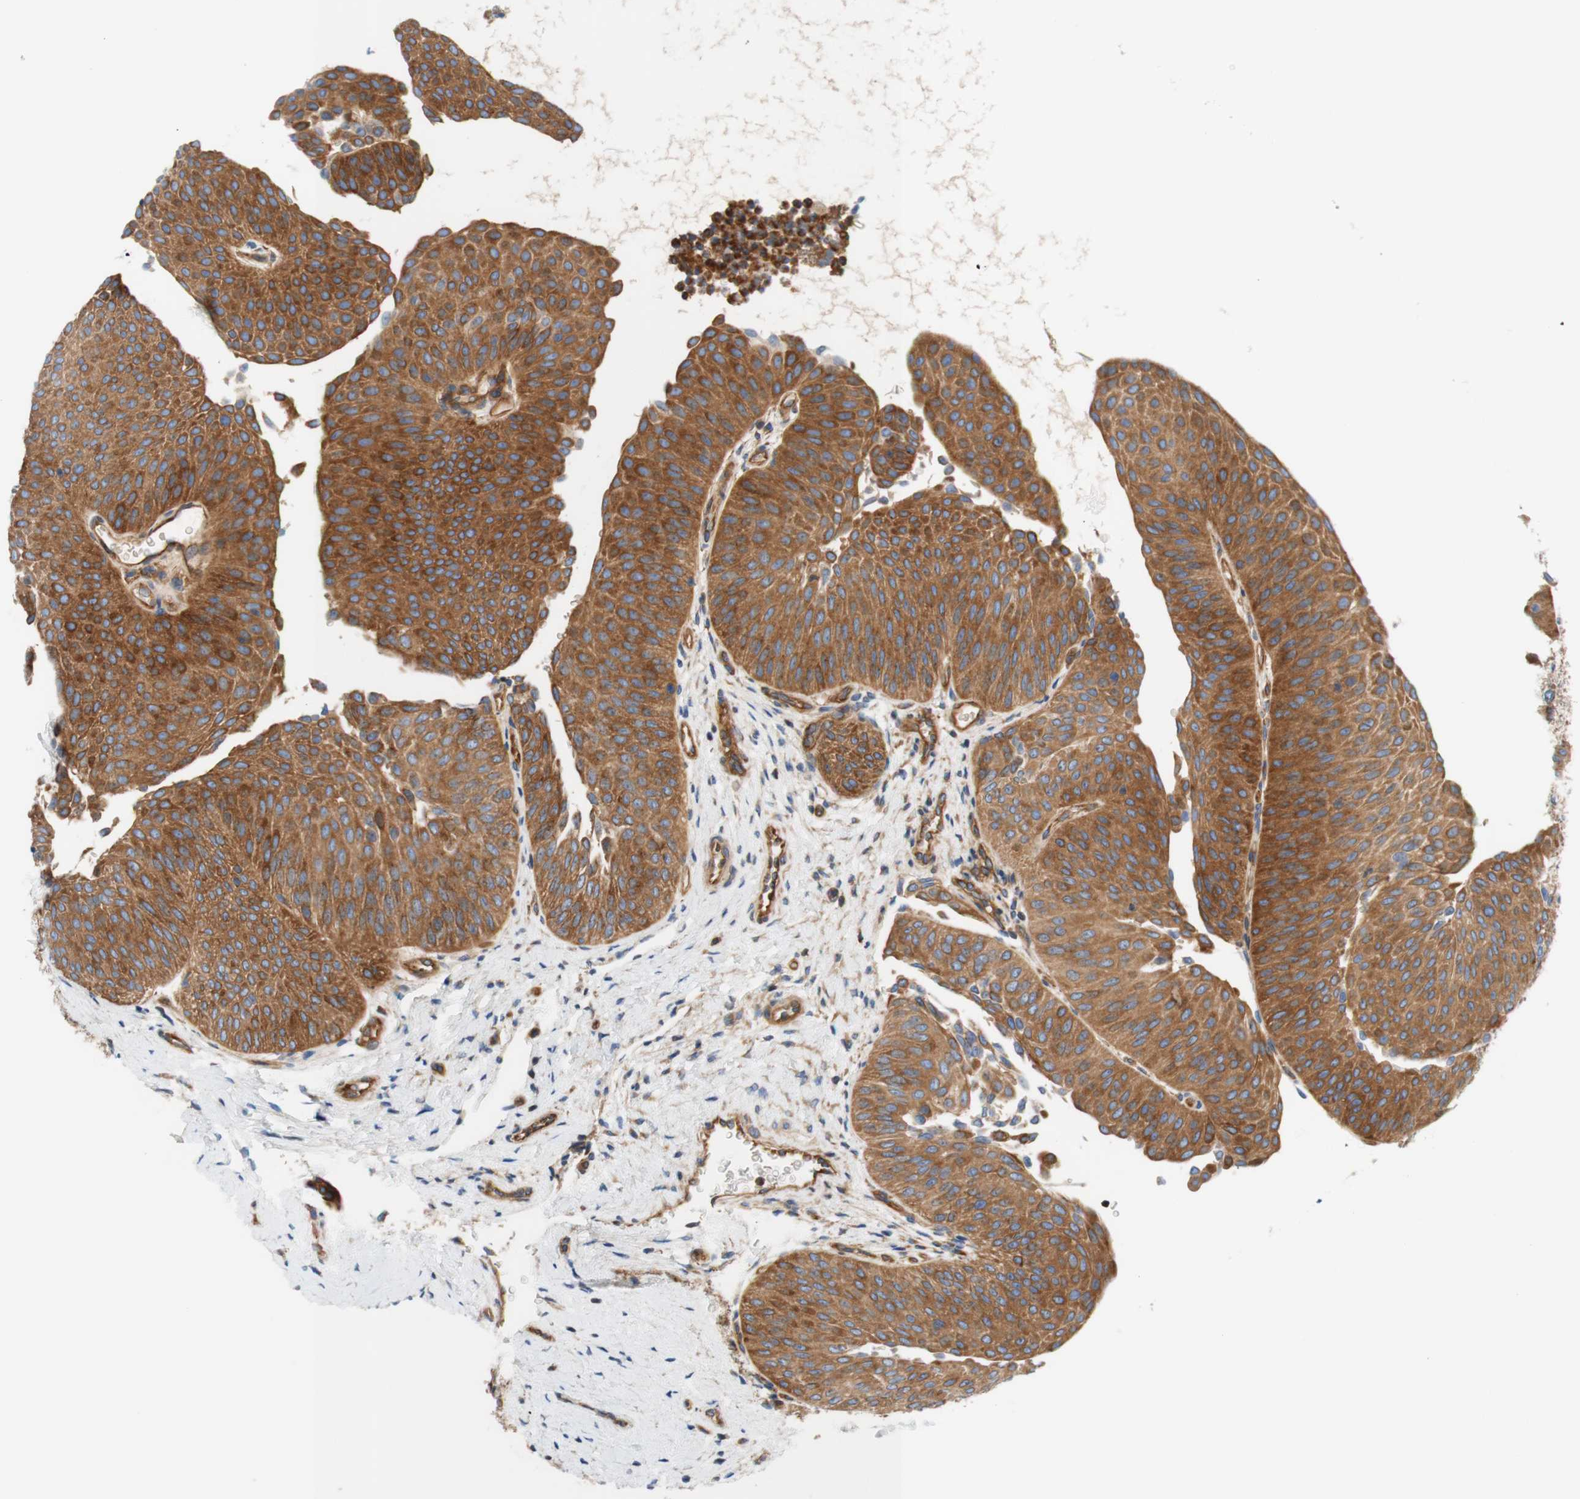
{"staining": {"intensity": "moderate", "quantity": ">75%", "location": "cytoplasmic/membranous"}, "tissue": "urothelial cancer", "cell_type": "Tumor cells", "image_type": "cancer", "snomed": [{"axis": "morphology", "description": "Urothelial carcinoma, Low grade"}, {"axis": "topography", "description": "Urinary bladder"}], "caption": "Immunohistochemistry photomicrograph of urothelial carcinoma (low-grade) stained for a protein (brown), which exhibits medium levels of moderate cytoplasmic/membranous expression in about >75% of tumor cells.", "gene": "STOM", "patient": {"sex": "female", "age": 60}}